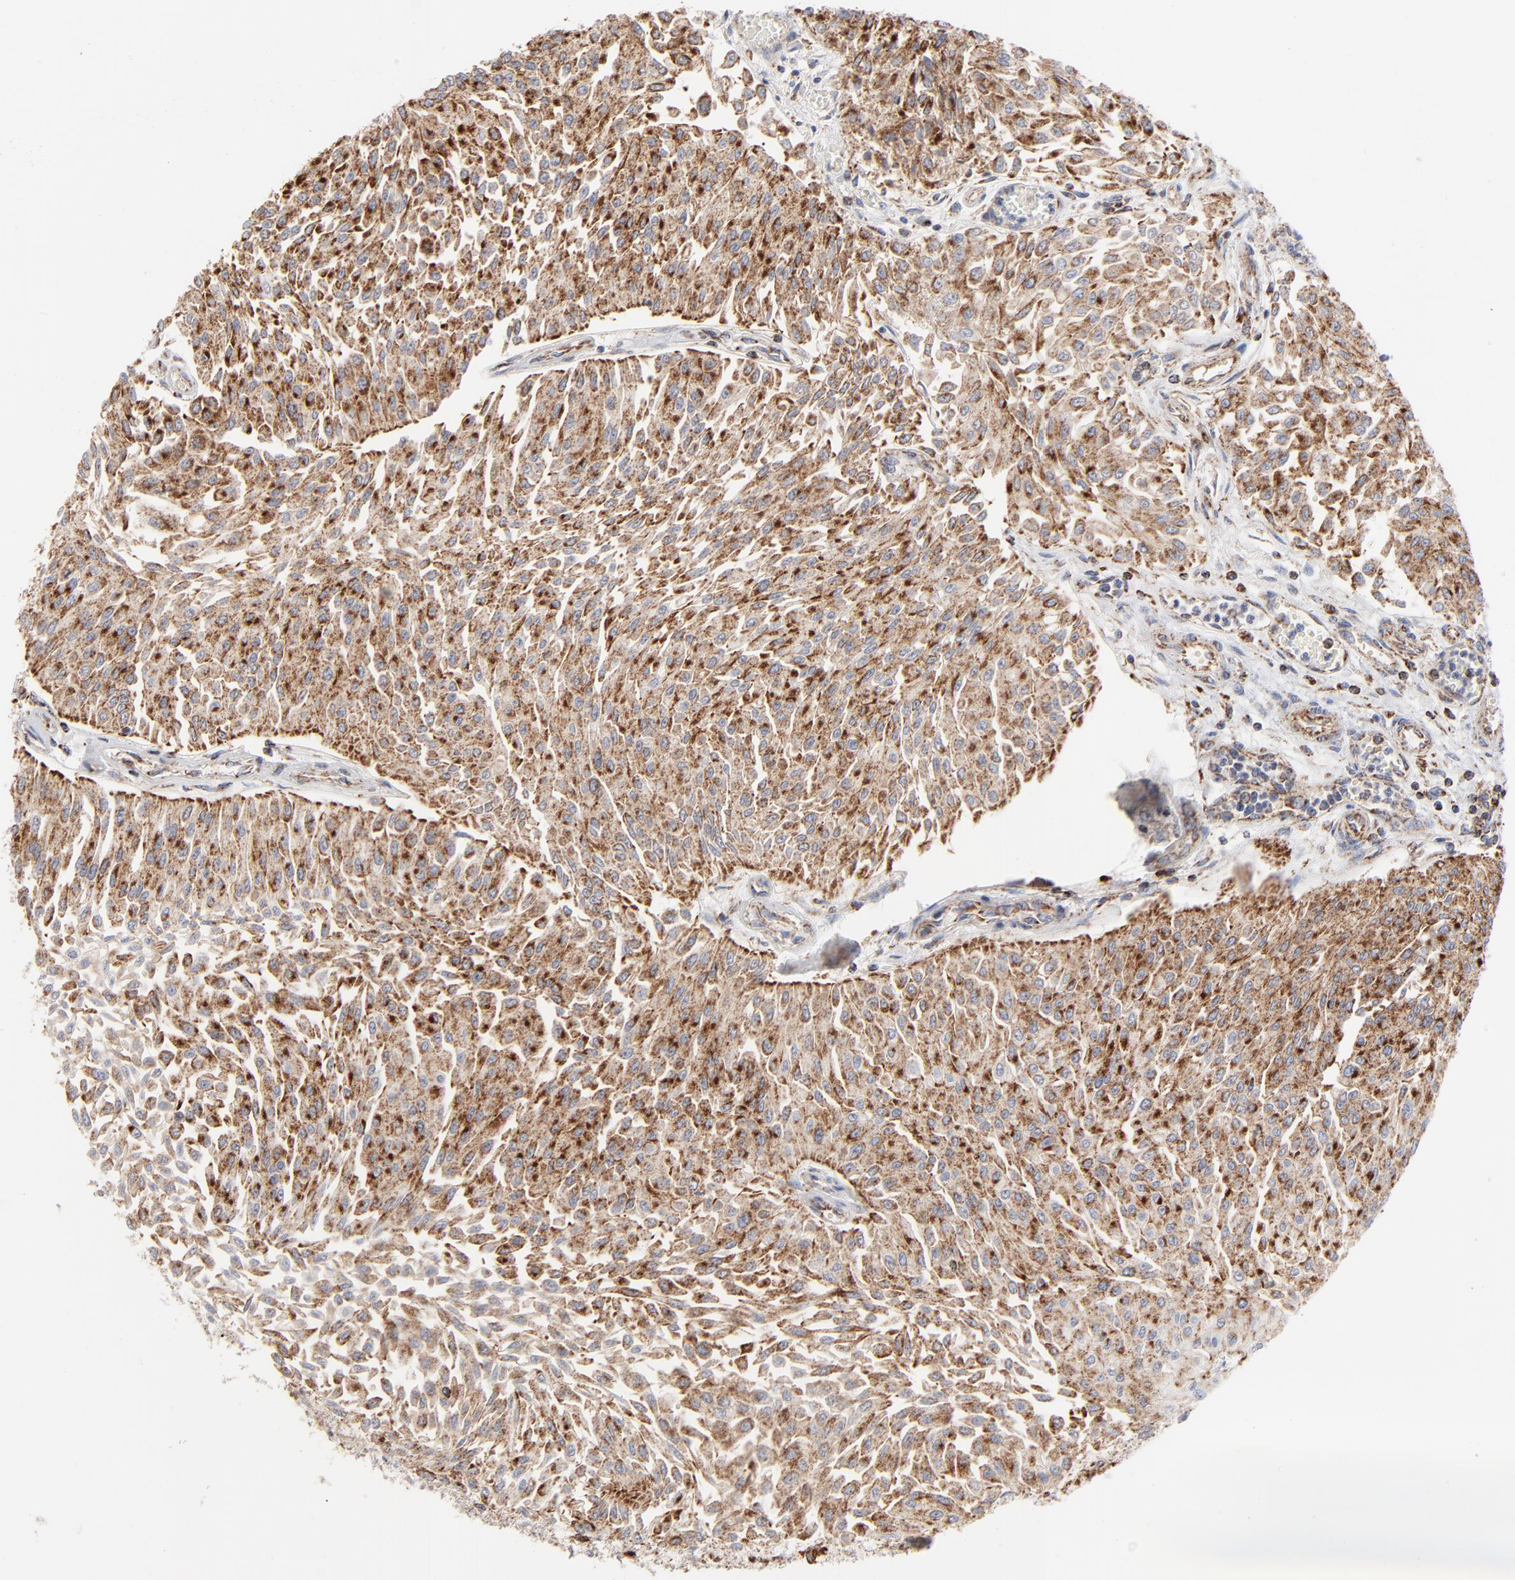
{"staining": {"intensity": "strong", "quantity": ">75%", "location": "cytoplasmic/membranous"}, "tissue": "urothelial cancer", "cell_type": "Tumor cells", "image_type": "cancer", "snomed": [{"axis": "morphology", "description": "Urothelial carcinoma, Low grade"}, {"axis": "topography", "description": "Urinary bladder"}], "caption": "Human low-grade urothelial carcinoma stained with a brown dye exhibits strong cytoplasmic/membranous positive expression in about >75% of tumor cells.", "gene": "ASB3", "patient": {"sex": "male", "age": 86}}